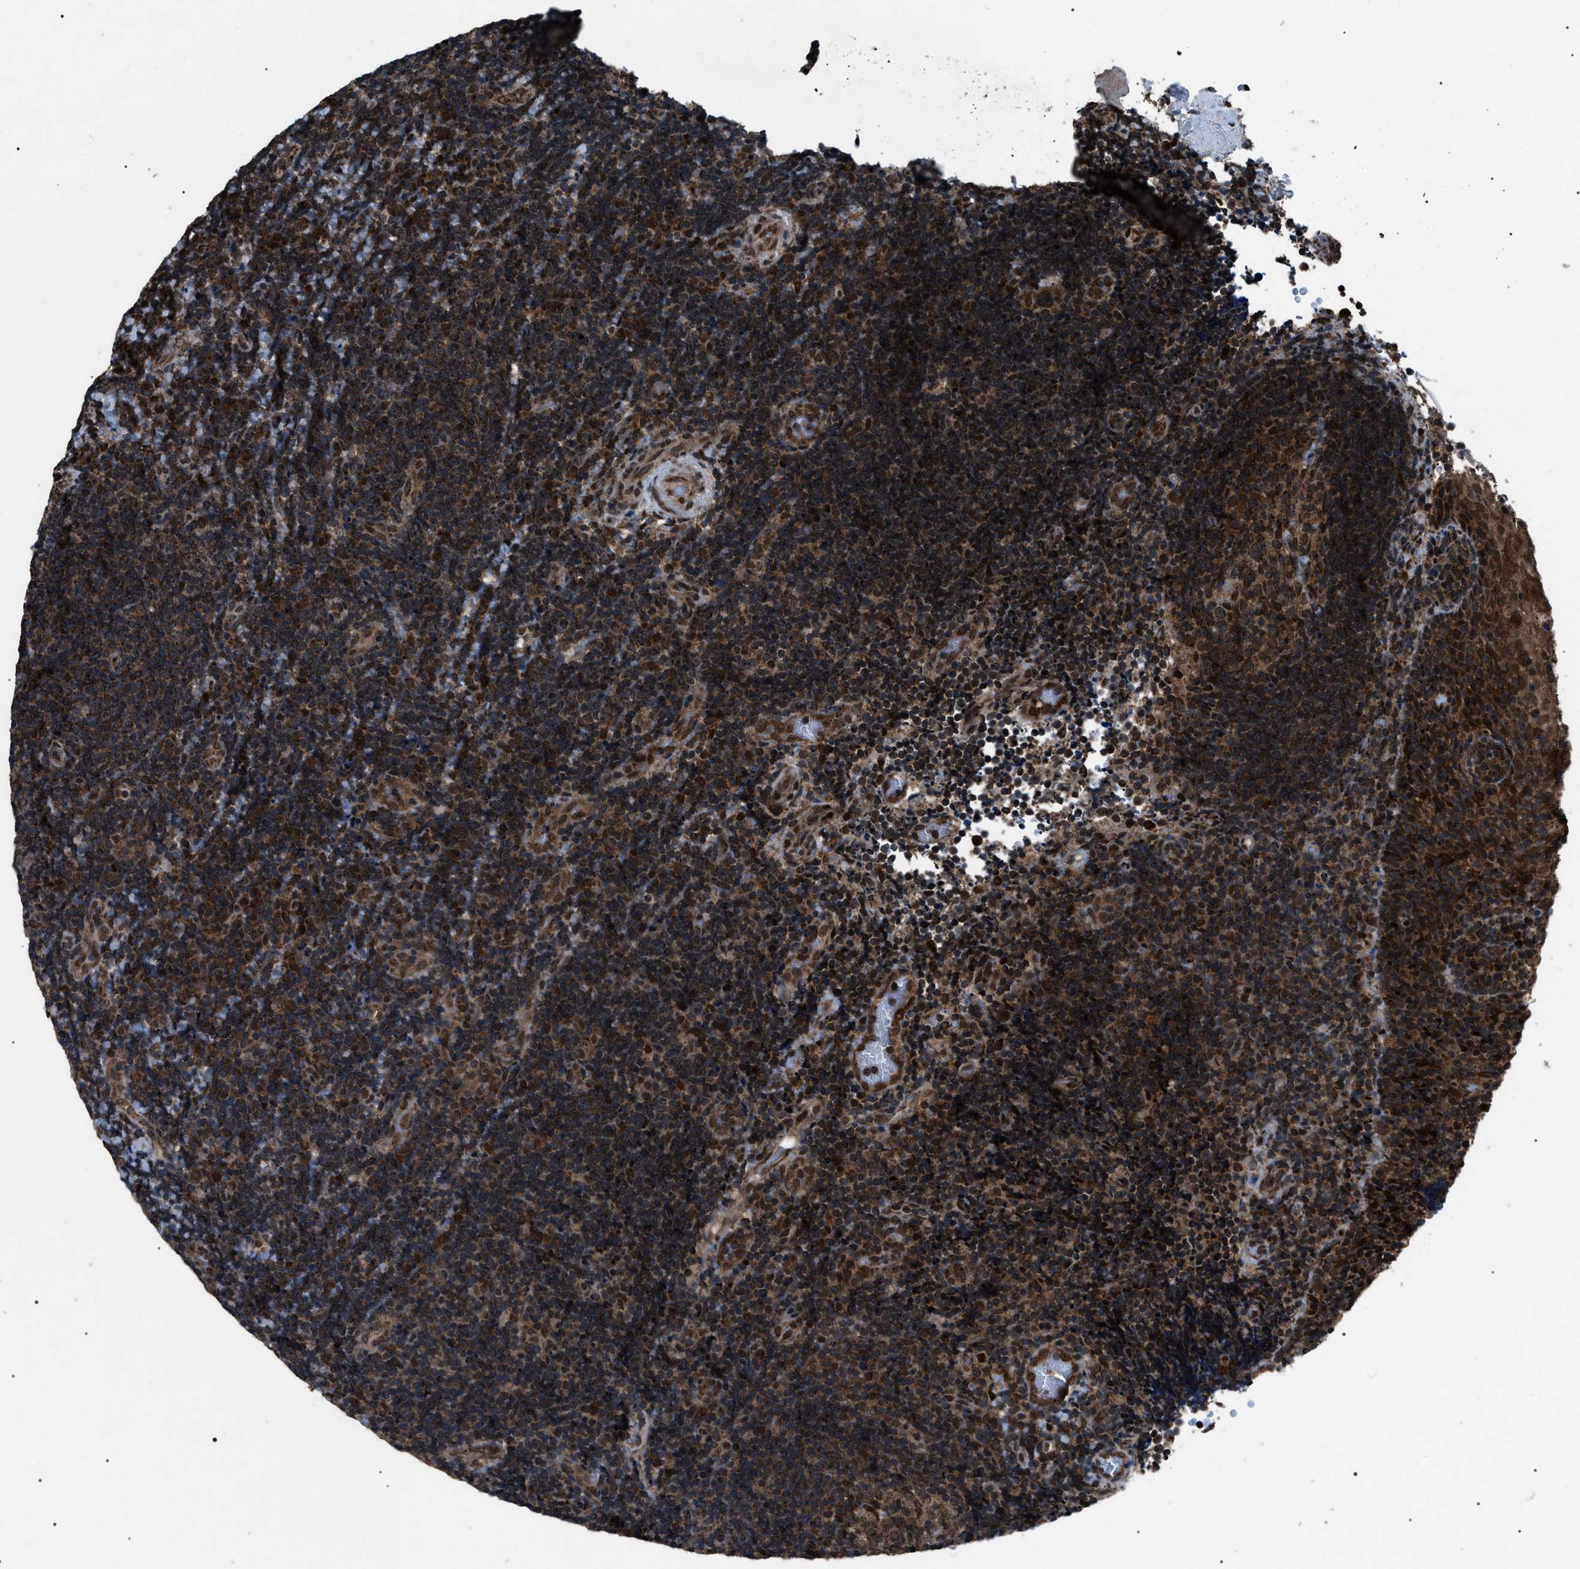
{"staining": {"intensity": "strong", "quantity": ">75%", "location": "cytoplasmic/membranous"}, "tissue": "lymphoma", "cell_type": "Tumor cells", "image_type": "cancer", "snomed": [{"axis": "morphology", "description": "Malignant lymphoma, non-Hodgkin's type, High grade"}, {"axis": "topography", "description": "Tonsil"}], "caption": "Brown immunohistochemical staining in high-grade malignant lymphoma, non-Hodgkin's type shows strong cytoplasmic/membranous positivity in approximately >75% of tumor cells.", "gene": "ZFAND2A", "patient": {"sex": "female", "age": 36}}